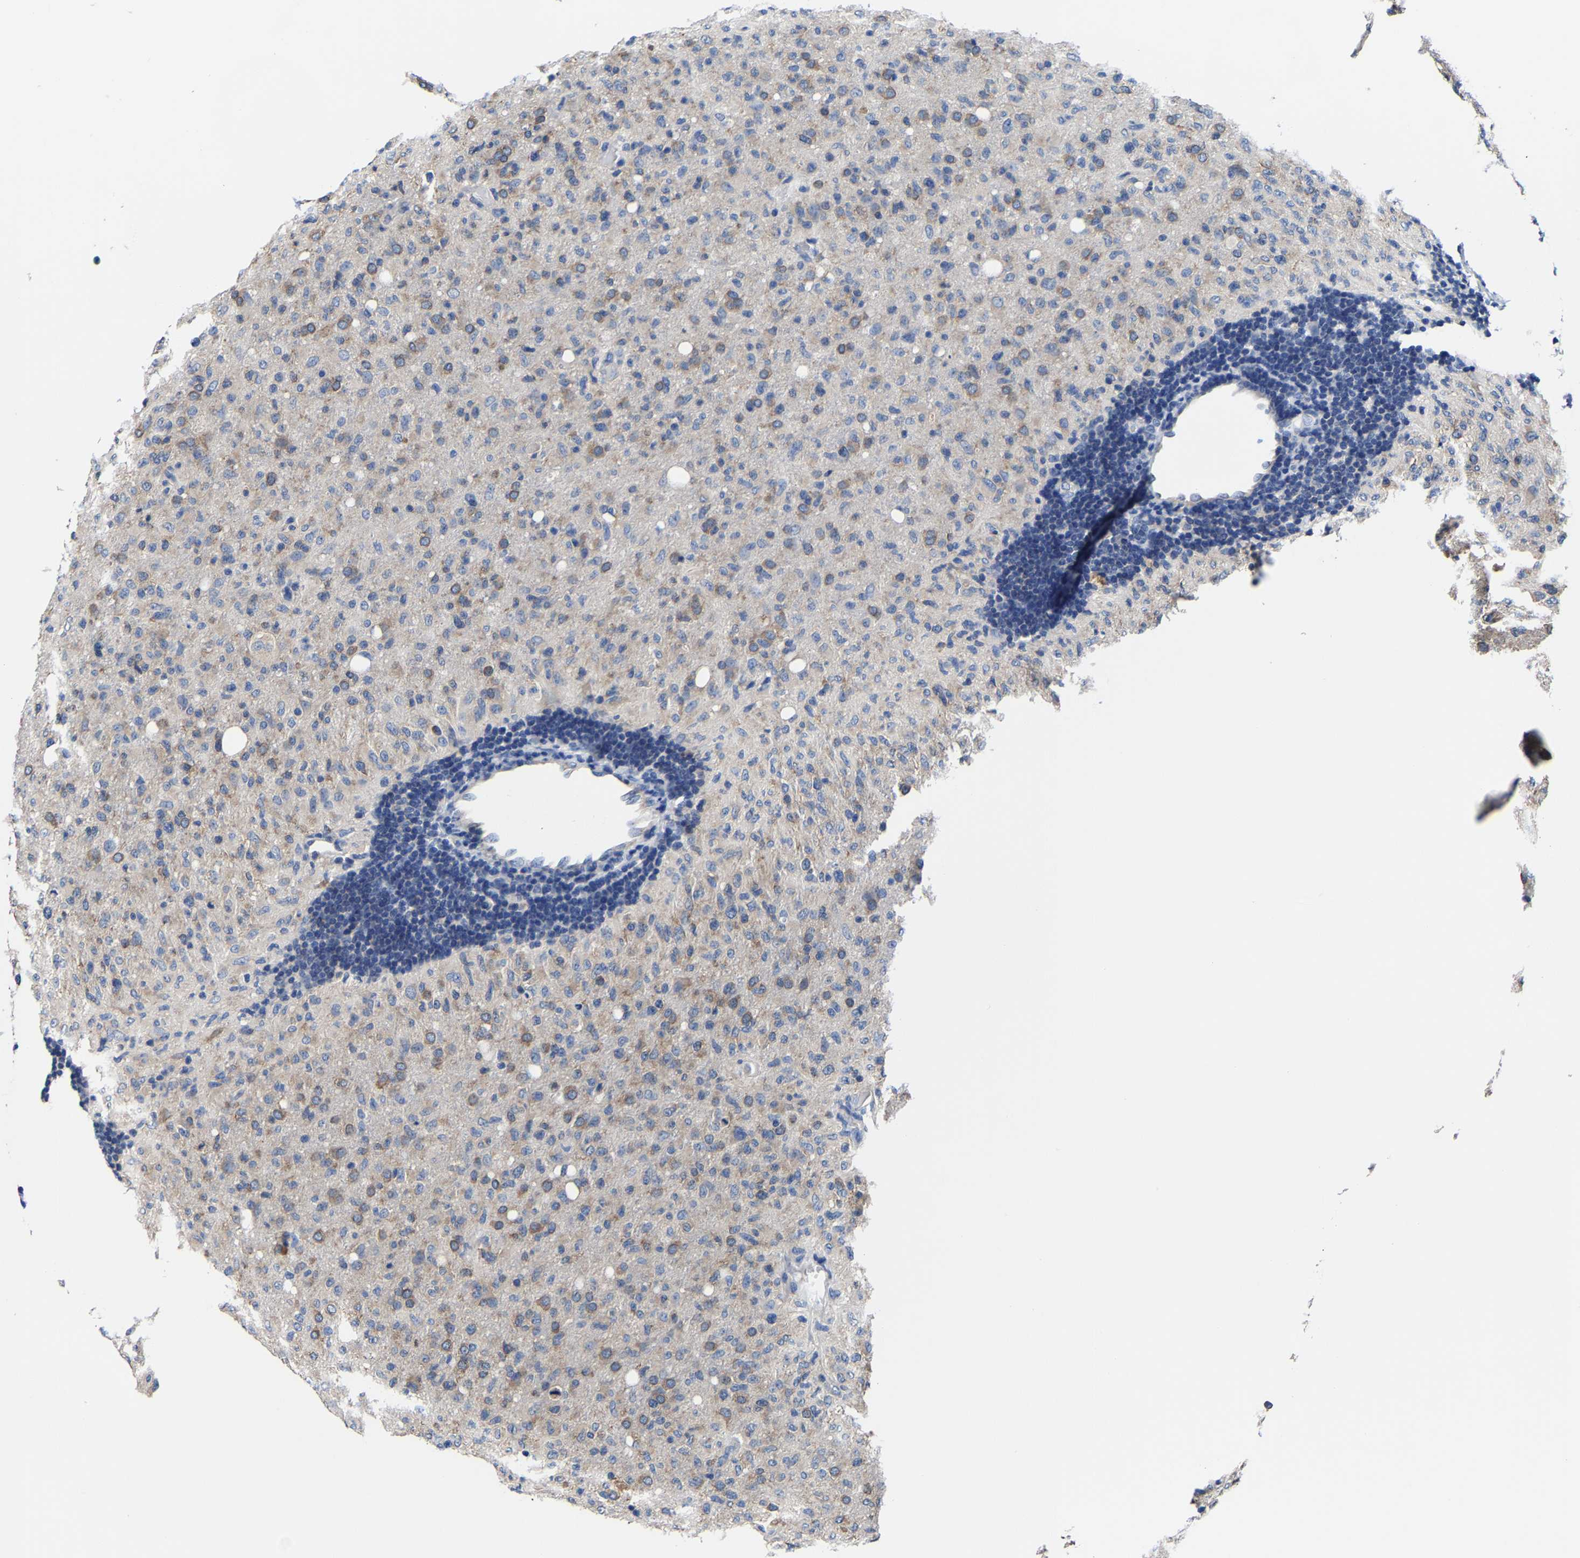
{"staining": {"intensity": "moderate", "quantity": "25%-75%", "location": "cytoplasmic/membranous"}, "tissue": "glioma", "cell_type": "Tumor cells", "image_type": "cancer", "snomed": [{"axis": "morphology", "description": "Glioma, malignant, High grade"}, {"axis": "topography", "description": "Brain"}], "caption": "Tumor cells display moderate cytoplasmic/membranous expression in about 25%-75% of cells in glioma.", "gene": "SRPK2", "patient": {"sex": "female", "age": 57}}